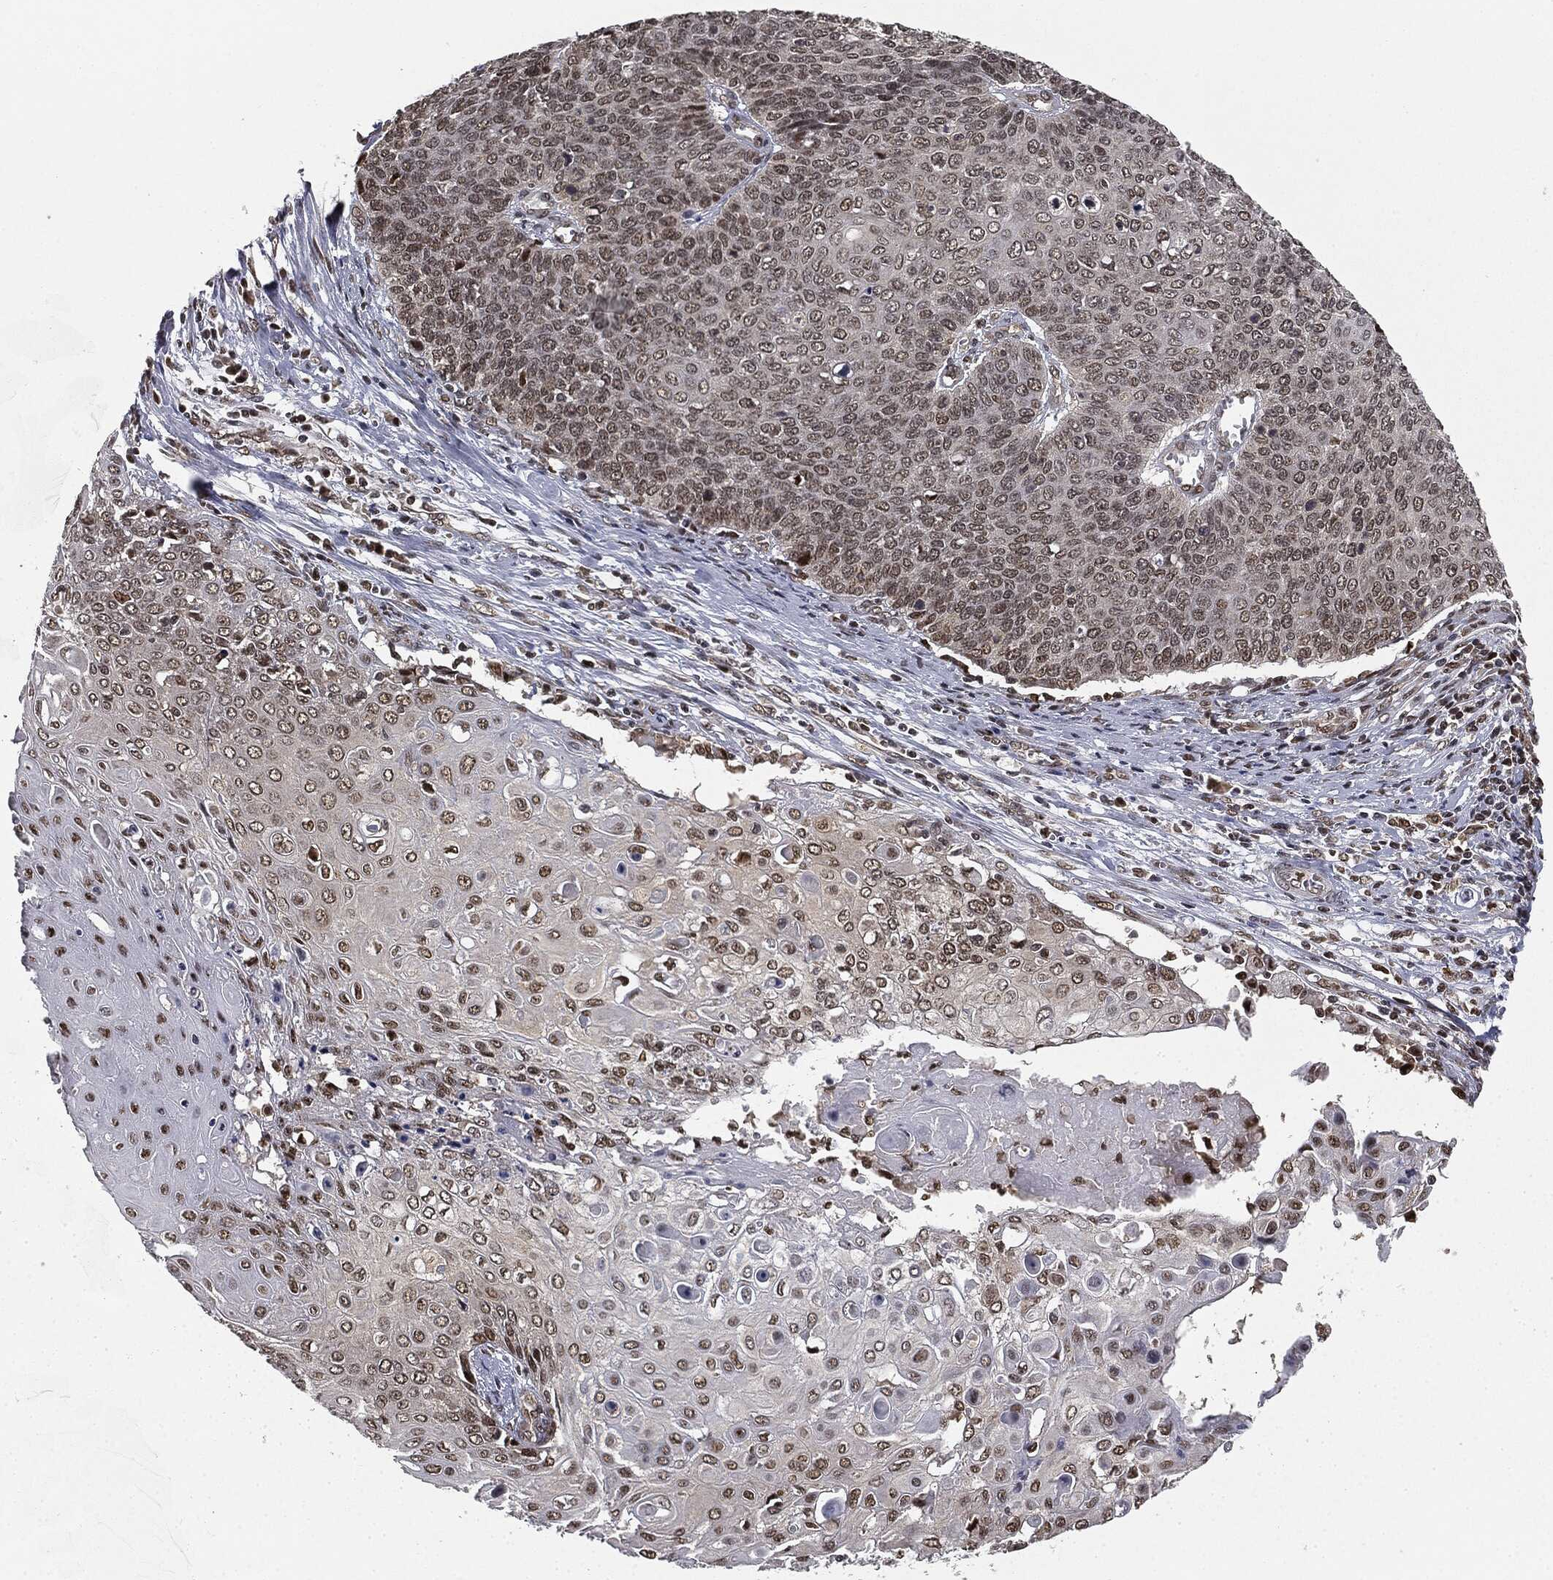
{"staining": {"intensity": "weak", "quantity": "25%-75%", "location": "nuclear"}, "tissue": "cervical cancer", "cell_type": "Tumor cells", "image_type": "cancer", "snomed": [{"axis": "morphology", "description": "Squamous cell carcinoma, NOS"}, {"axis": "topography", "description": "Cervix"}], "caption": "Immunohistochemical staining of cervical cancer (squamous cell carcinoma) demonstrates weak nuclear protein expression in approximately 25%-75% of tumor cells.", "gene": "TBC1D22A", "patient": {"sex": "female", "age": 39}}